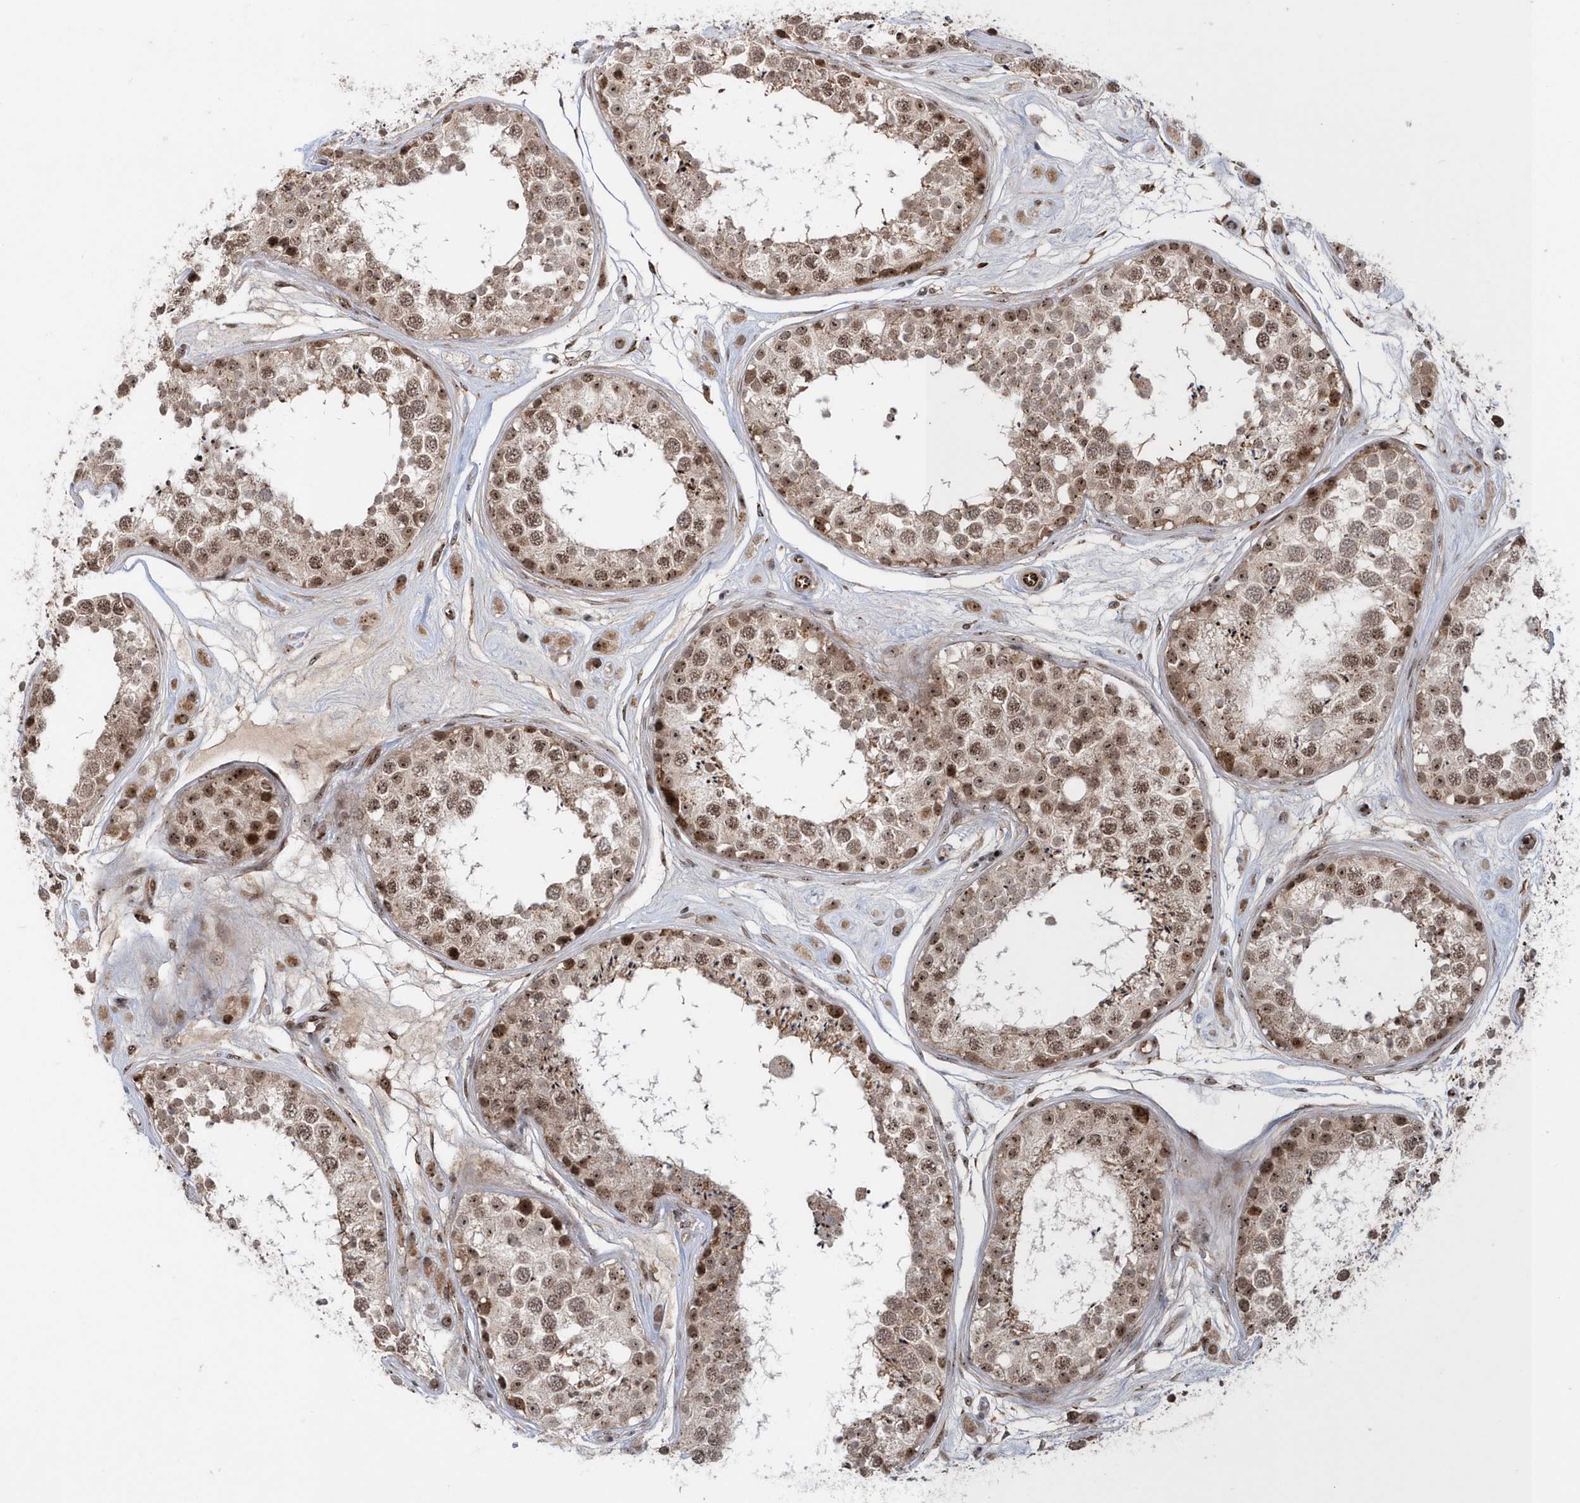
{"staining": {"intensity": "strong", "quantity": "<25%", "location": "cytoplasmic/membranous,nuclear"}, "tissue": "testis", "cell_type": "Cells in seminiferous ducts", "image_type": "normal", "snomed": [{"axis": "morphology", "description": "Normal tissue, NOS"}, {"axis": "topography", "description": "Testis"}], "caption": "Human testis stained with a brown dye shows strong cytoplasmic/membranous,nuclear positive expression in about <25% of cells in seminiferous ducts.", "gene": "SOWAHB", "patient": {"sex": "male", "age": 25}}